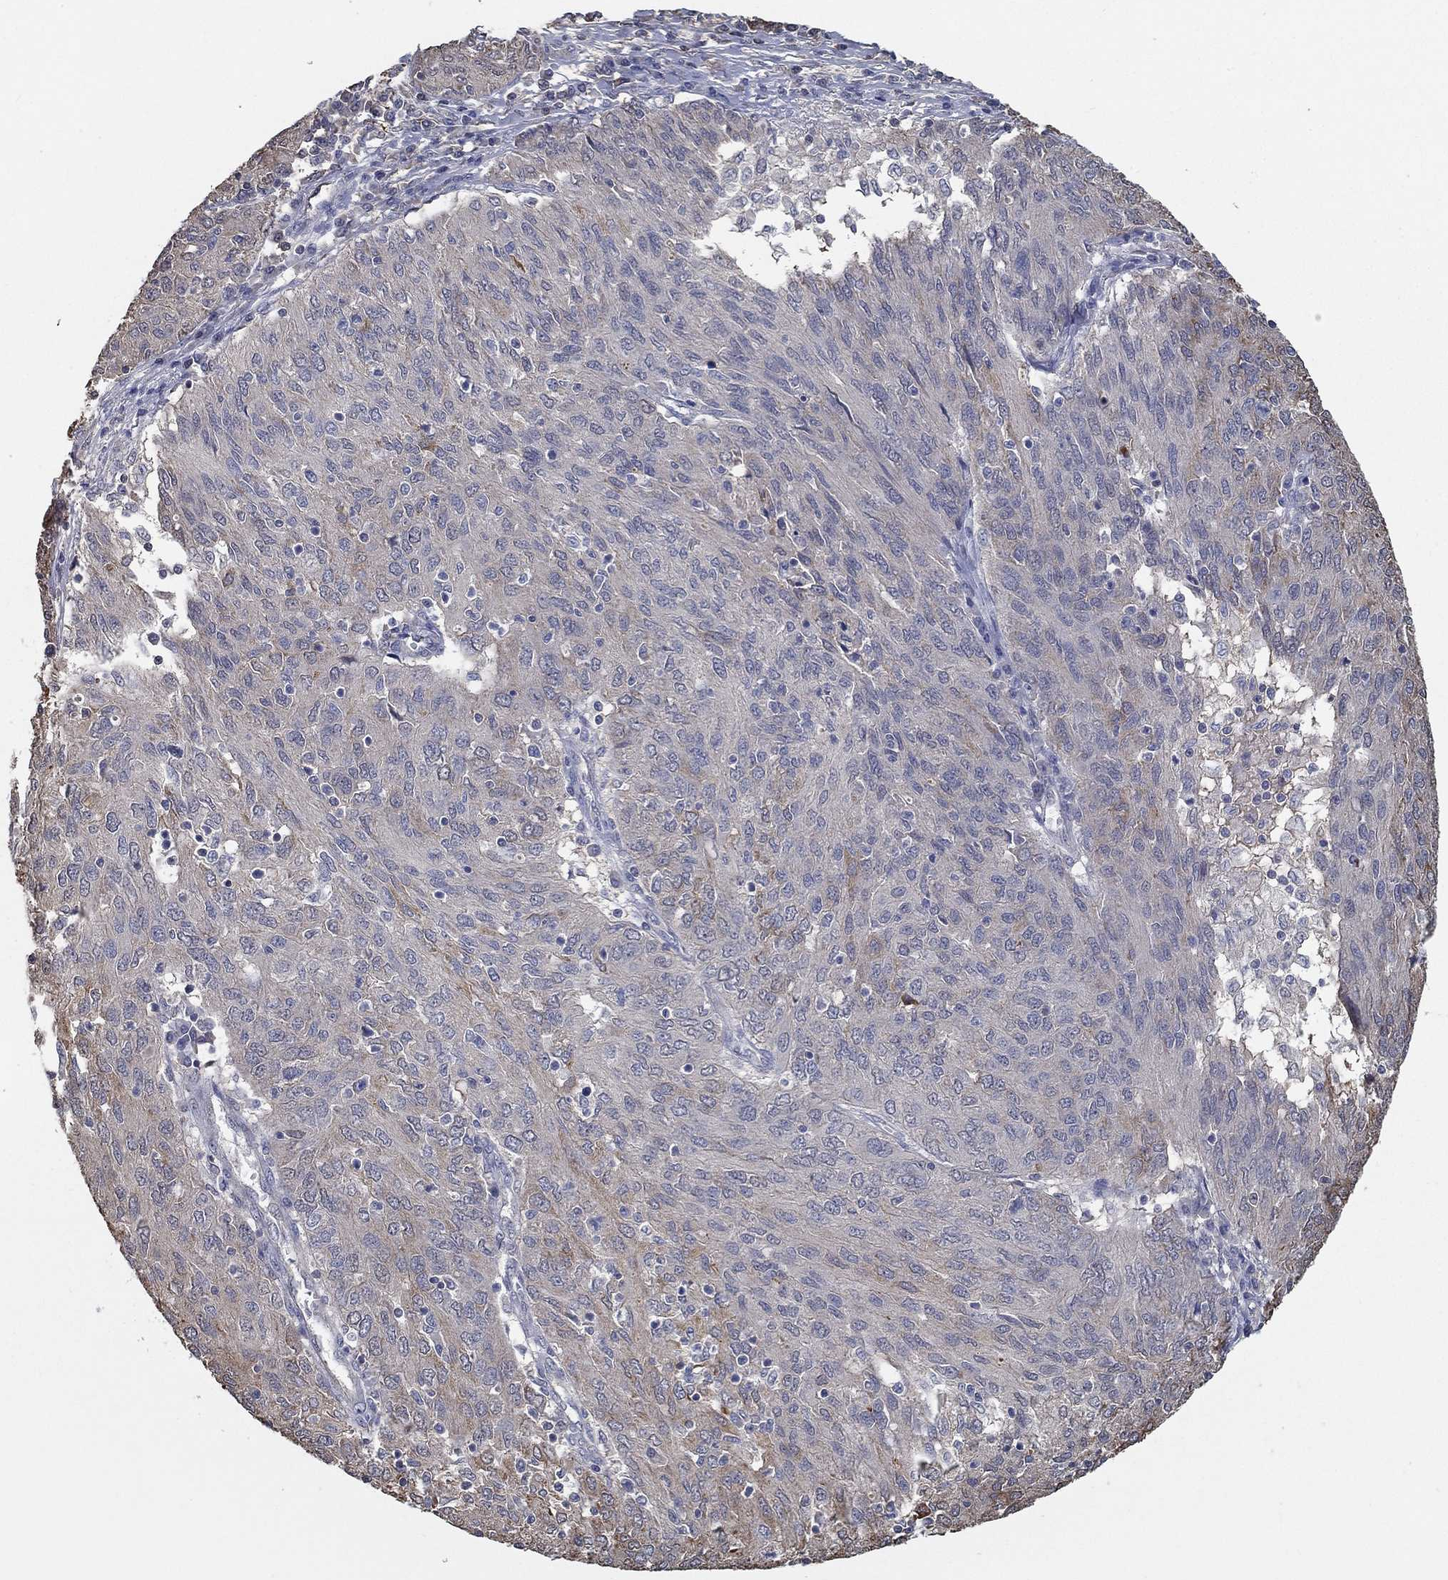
{"staining": {"intensity": "moderate", "quantity": "<25%", "location": "cytoplasmic/membranous"}, "tissue": "ovarian cancer", "cell_type": "Tumor cells", "image_type": "cancer", "snomed": [{"axis": "morphology", "description": "Carcinoma, endometroid"}, {"axis": "topography", "description": "Ovary"}], "caption": "A low amount of moderate cytoplasmic/membranous positivity is seen in approximately <25% of tumor cells in ovarian endometroid carcinoma tissue.", "gene": "IL10", "patient": {"sex": "female", "age": 50}}